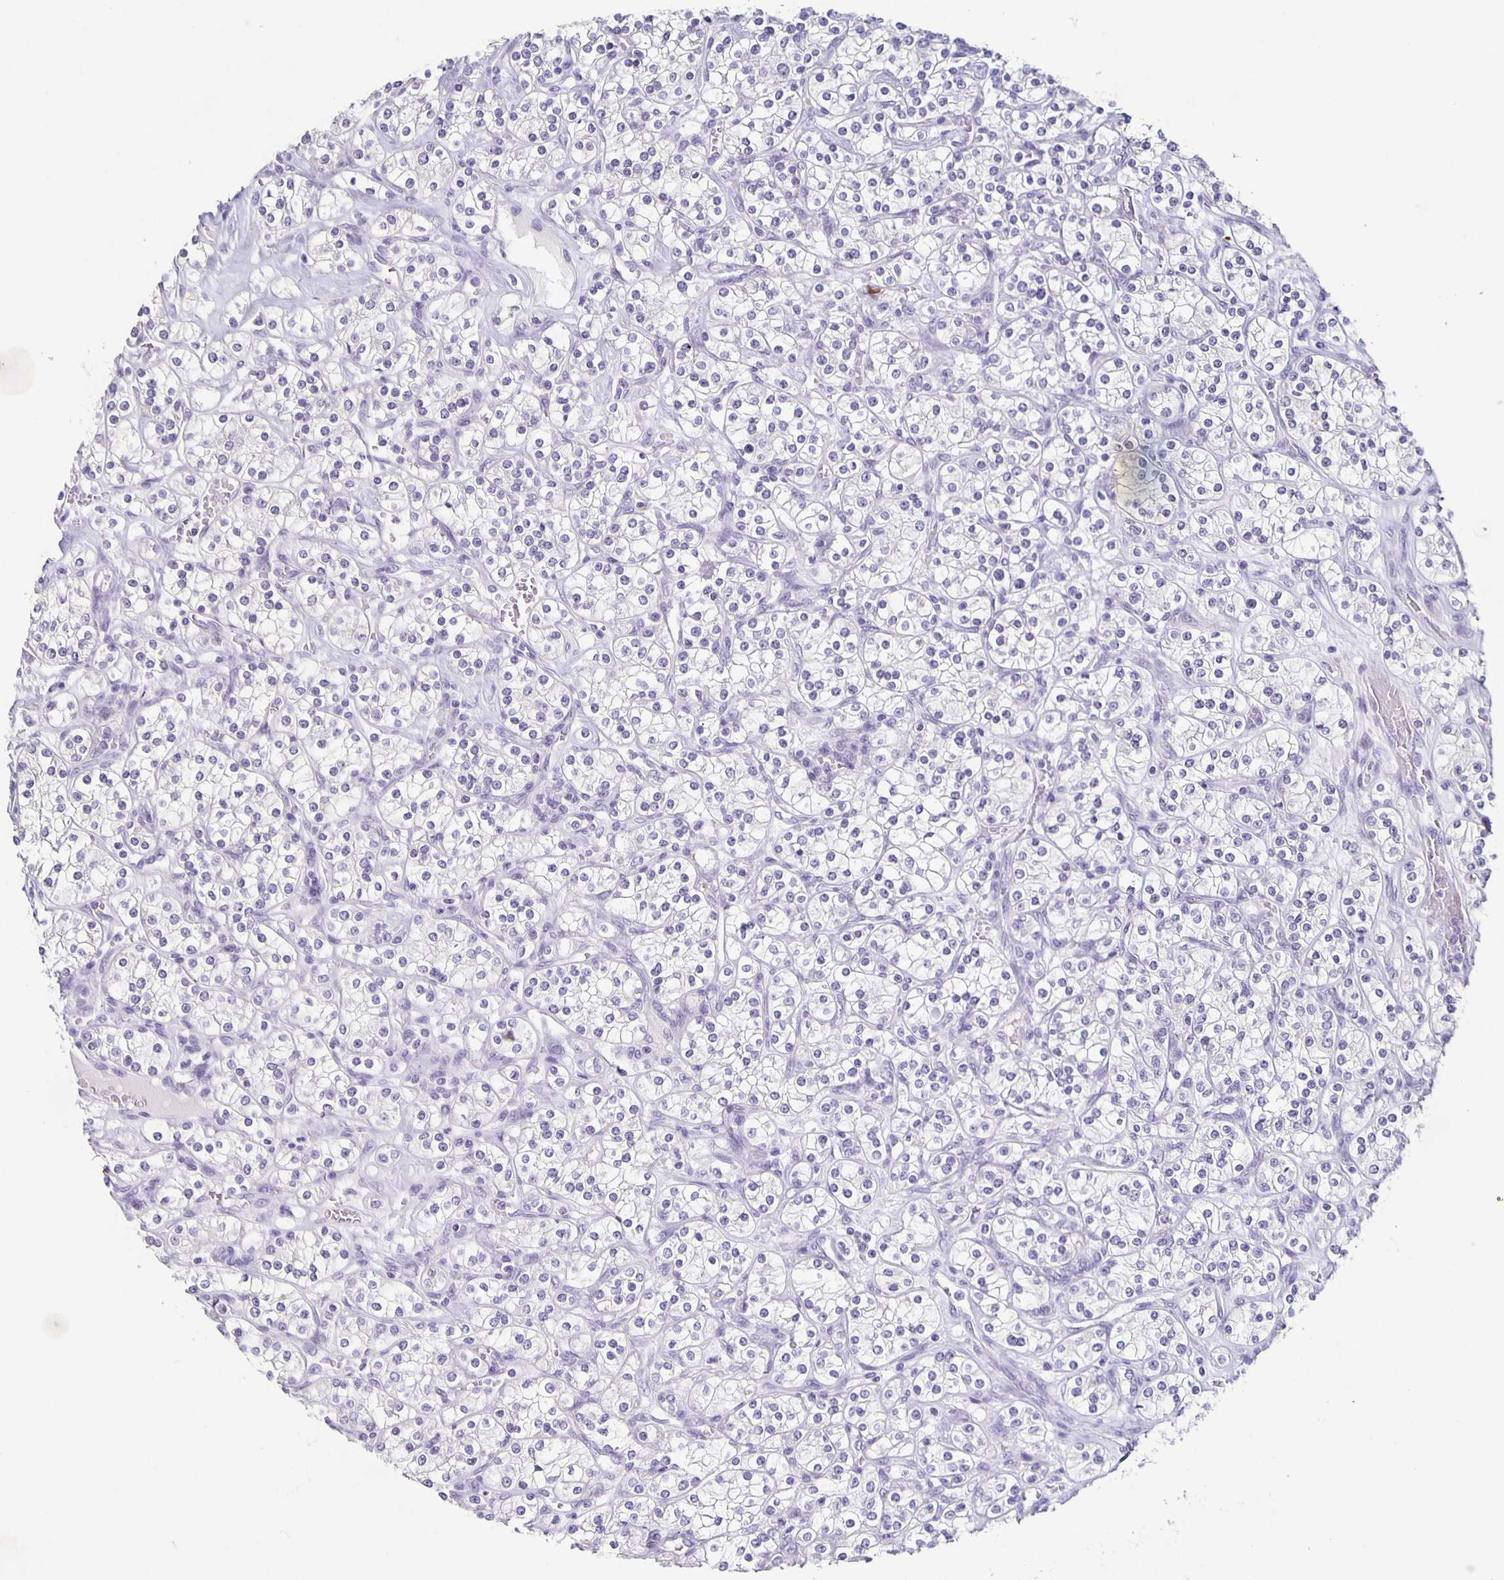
{"staining": {"intensity": "negative", "quantity": "none", "location": "none"}, "tissue": "renal cancer", "cell_type": "Tumor cells", "image_type": "cancer", "snomed": [{"axis": "morphology", "description": "Adenocarcinoma, NOS"}, {"axis": "topography", "description": "Kidney"}], "caption": "Immunohistochemical staining of human adenocarcinoma (renal) exhibits no significant positivity in tumor cells. (Brightfield microscopy of DAB immunohistochemistry at high magnification).", "gene": "CARNS1", "patient": {"sex": "male", "age": 77}}